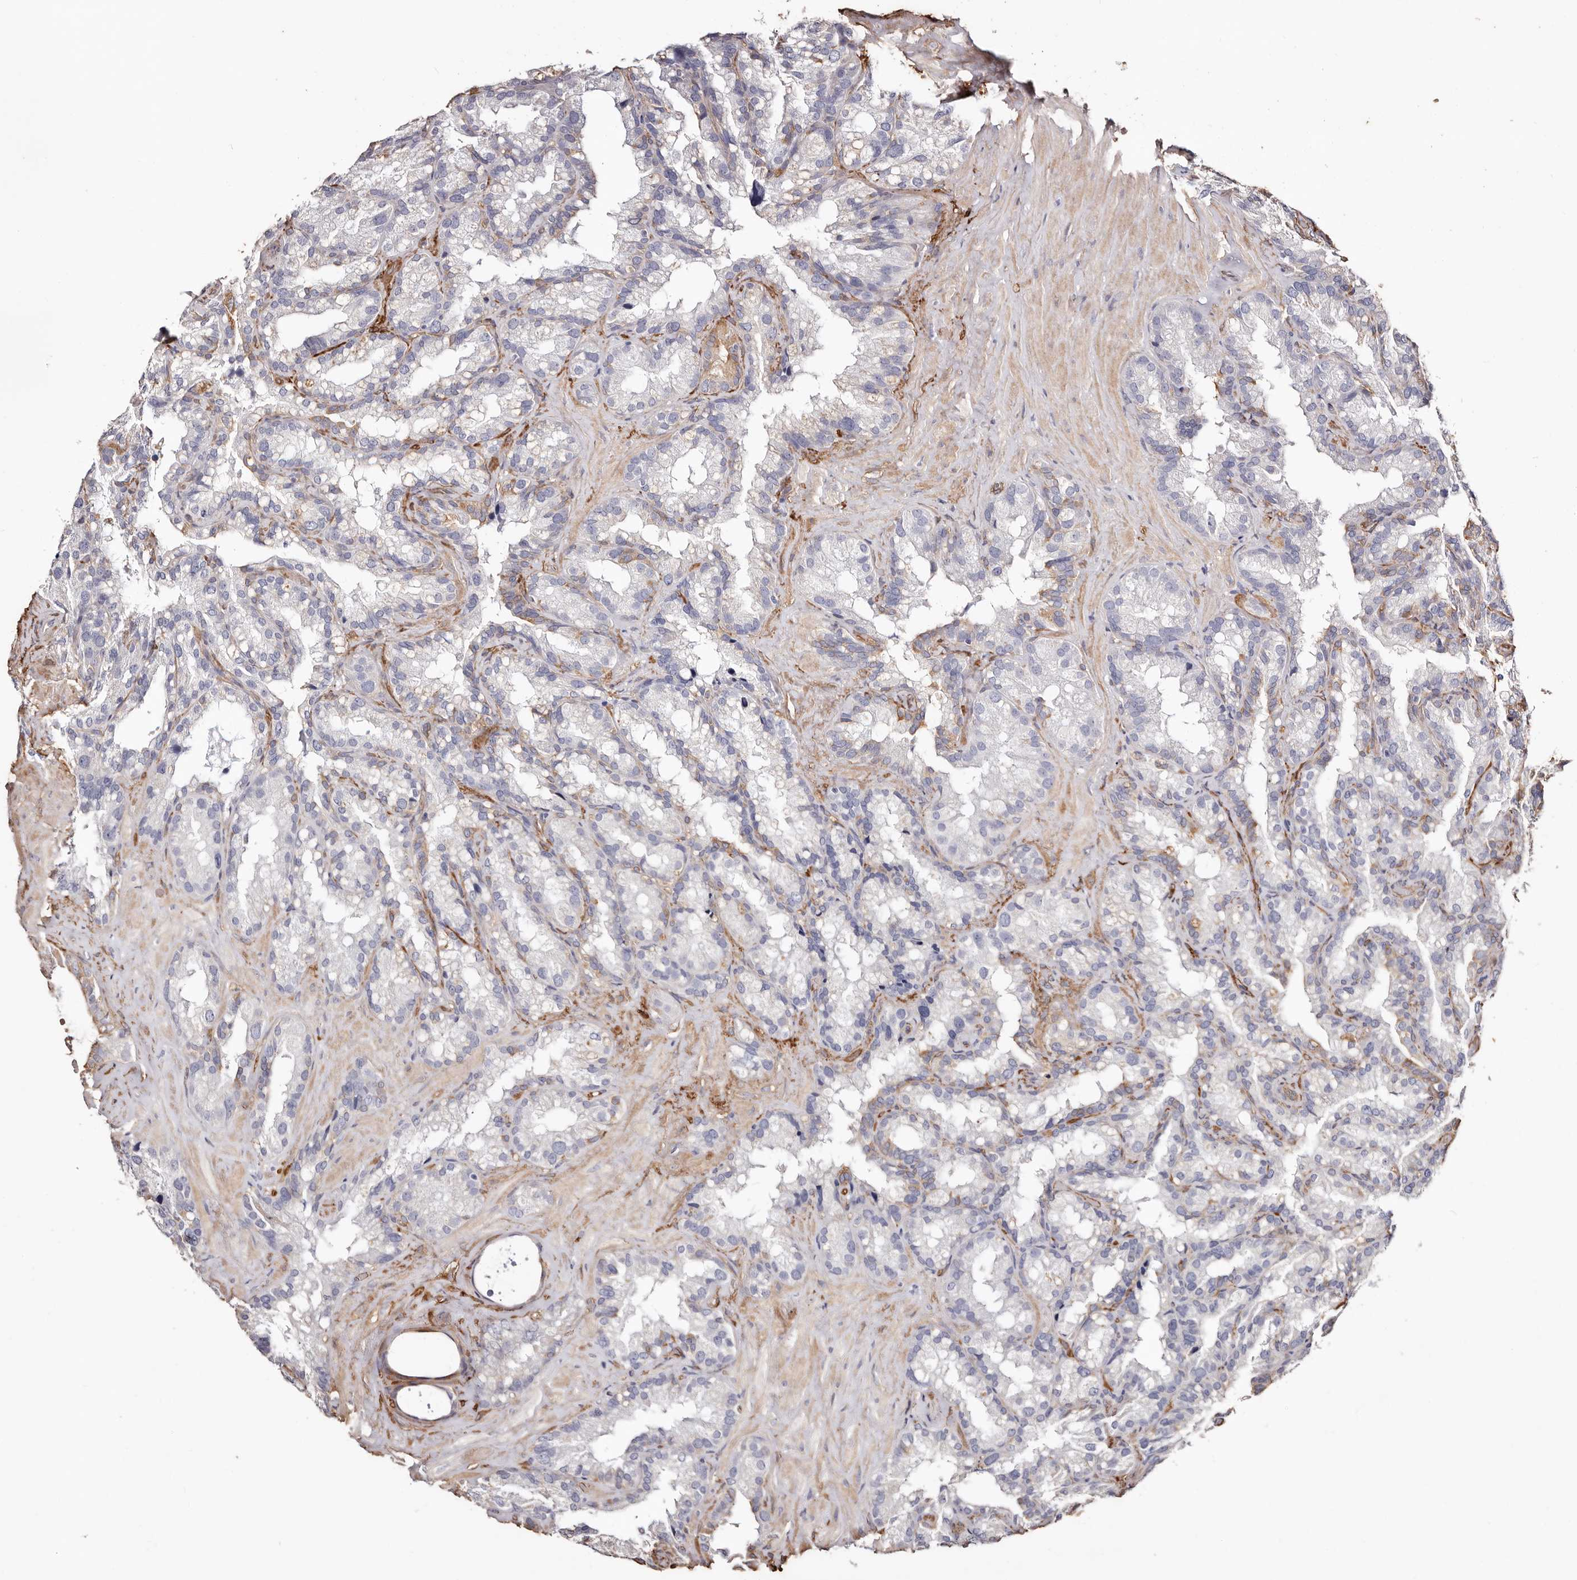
{"staining": {"intensity": "negative", "quantity": "none", "location": "none"}, "tissue": "seminal vesicle", "cell_type": "Glandular cells", "image_type": "normal", "snomed": [{"axis": "morphology", "description": "Normal tissue, NOS"}, {"axis": "topography", "description": "Prostate"}, {"axis": "topography", "description": "Seminal veicle"}], "caption": "Immunohistochemical staining of unremarkable seminal vesicle displays no significant positivity in glandular cells.", "gene": "TGM2", "patient": {"sex": "male", "age": 68}}